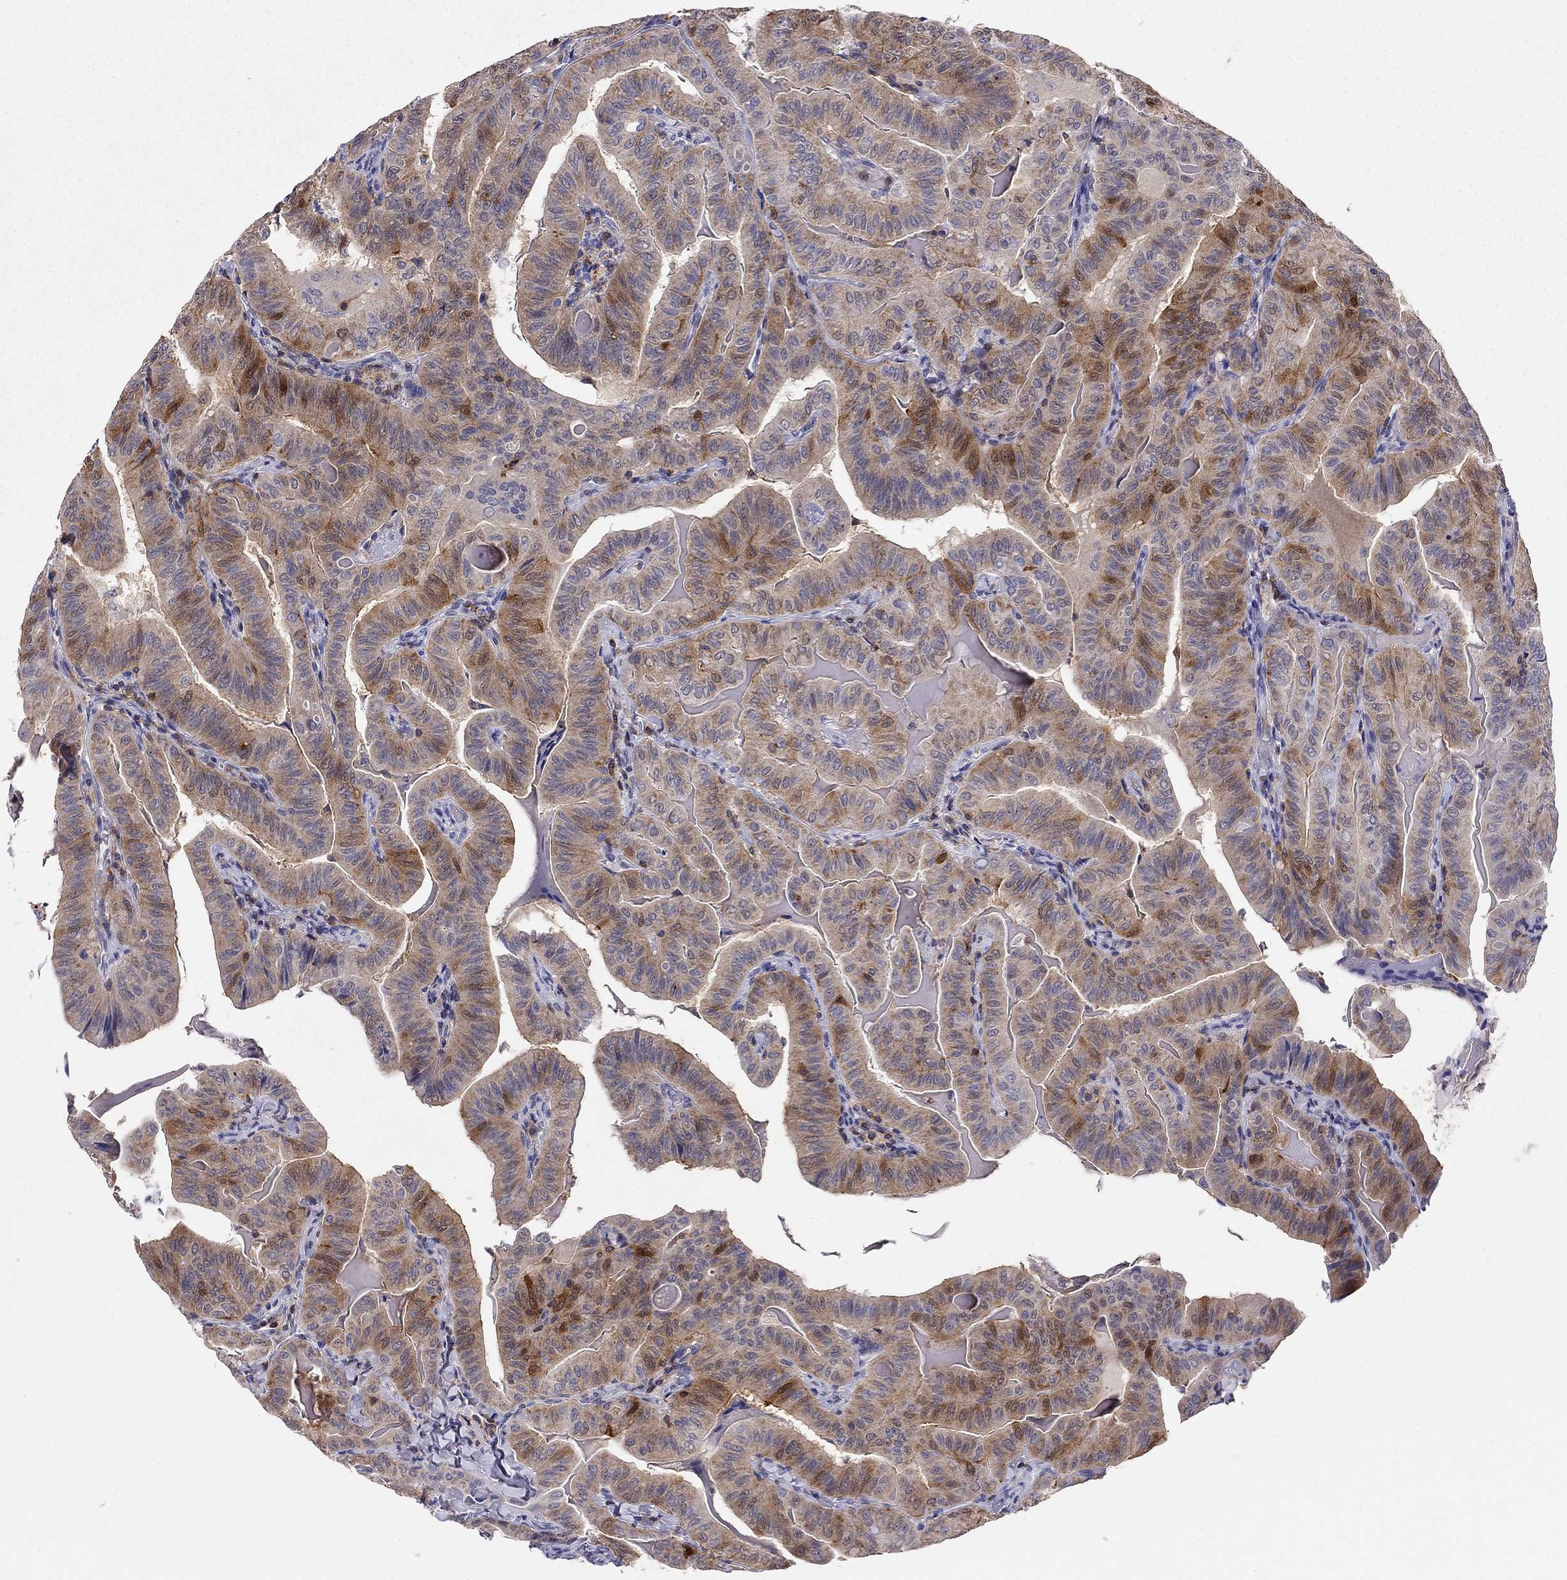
{"staining": {"intensity": "moderate", "quantity": "25%-75%", "location": "cytoplasmic/membranous,nuclear"}, "tissue": "thyroid cancer", "cell_type": "Tumor cells", "image_type": "cancer", "snomed": [{"axis": "morphology", "description": "Papillary adenocarcinoma, NOS"}, {"axis": "topography", "description": "Thyroid gland"}], "caption": "Moderate cytoplasmic/membranous and nuclear staining is present in approximately 25%-75% of tumor cells in thyroid cancer (papillary adenocarcinoma).", "gene": "CITED1", "patient": {"sex": "female", "age": 68}}